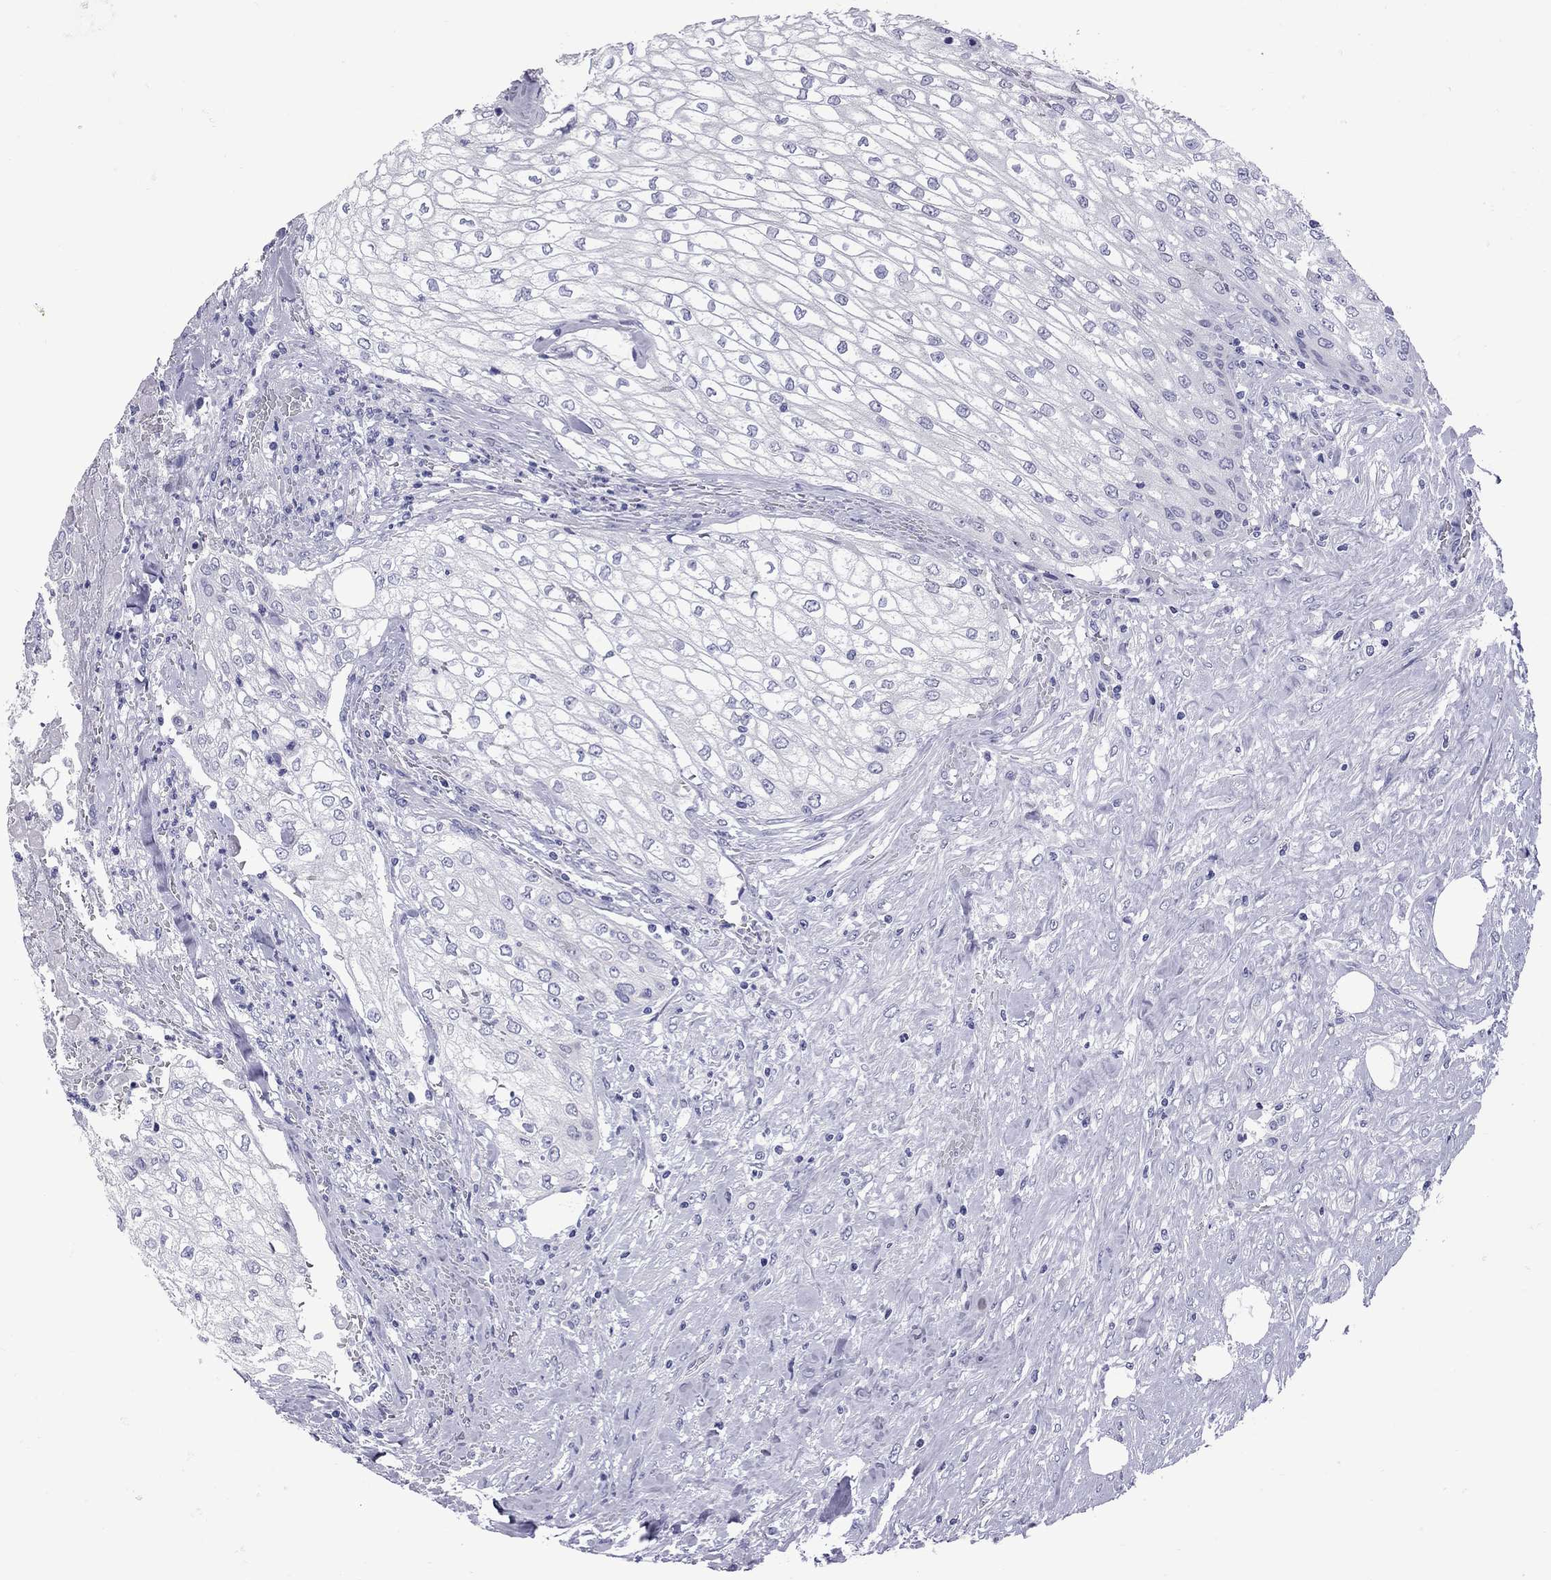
{"staining": {"intensity": "negative", "quantity": "none", "location": "none"}, "tissue": "urothelial cancer", "cell_type": "Tumor cells", "image_type": "cancer", "snomed": [{"axis": "morphology", "description": "Urothelial carcinoma, High grade"}, {"axis": "topography", "description": "Urinary bladder"}], "caption": "Immunohistochemistry (IHC) photomicrograph of human urothelial carcinoma (high-grade) stained for a protein (brown), which demonstrates no expression in tumor cells.", "gene": "EPPIN", "patient": {"sex": "male", "age": 62}}